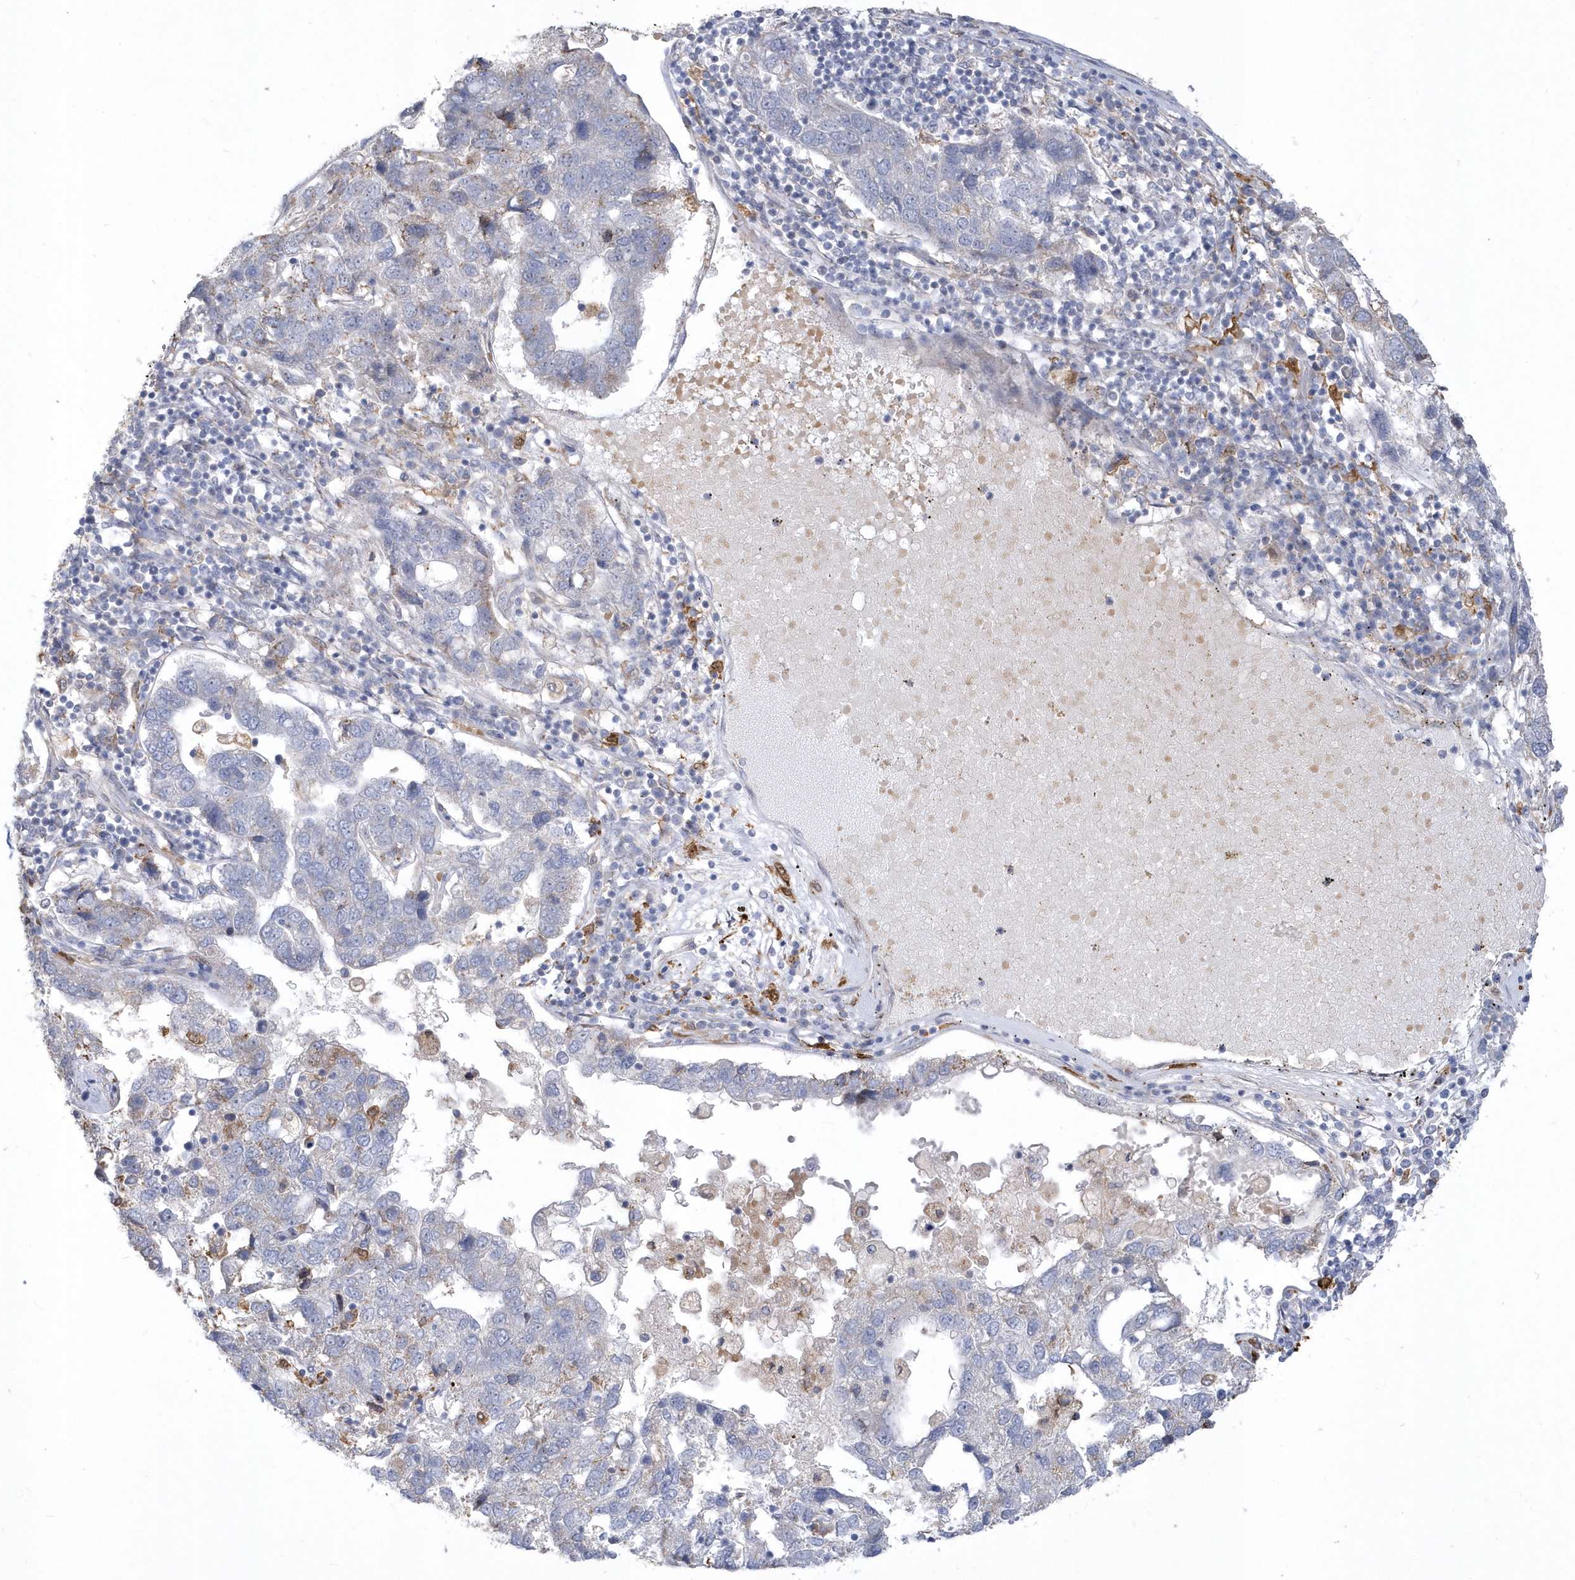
{"staining": {"intensity": "negative", "quantity": "none", "location": "none"}, "tissue": "pancreatic cancer", "cell_type": "Tumor cells", "image_type": "cancer", "snomed": [{"axis": "morphology", "description": "Adenocarcinoma, NOS"}, {"axis": "topography", "description": "Pancreas"}], "caption": "Immunohistochemistry (IHC) of human pancreatic adenocarcinoma exhibits no positivity in tumor cells.", "gene": "TSPEAR", "patient": {"sex": "female", "age": 61}}